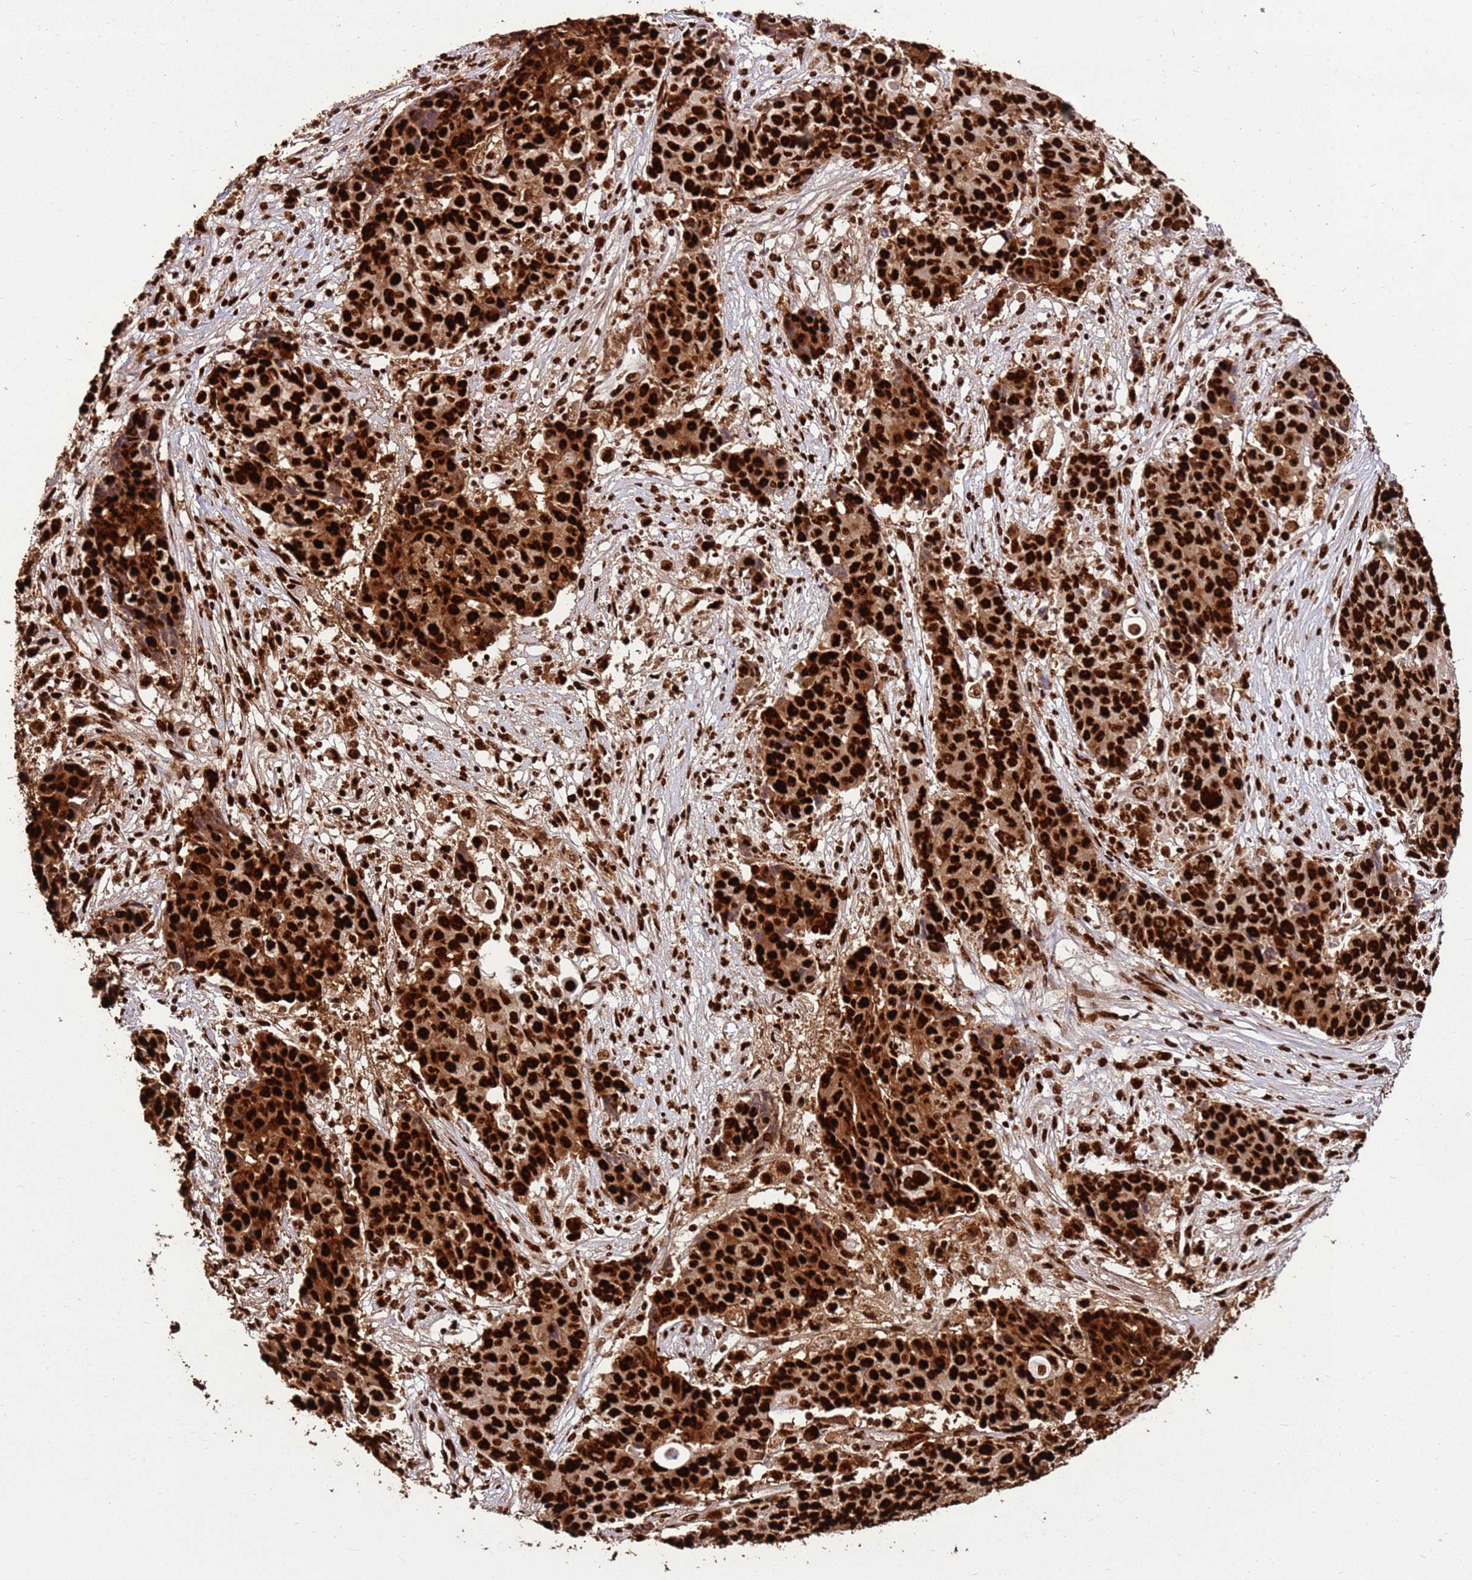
{"staining": {"intensity": "strong", "quantity": ">75%", "location": "nuclear"}, "tissue": "ovarian cancer", "cell_type": "Tumor cells", "image_type": "cancer", "snomed": [{"axis": "morphology", "description": "Carcinoma, endometroid"}, {"axis": "topography", "description": "Ovary"}], "caption": "There is high levels of strong nuclear expression in tumor cells of ovarian cancer (endometroid carcinoma), as demonstrated by immunohistochemical staining (brown color).", "gene": "HNRNPAB", "patient": {"sex": "female", "age": 42}}